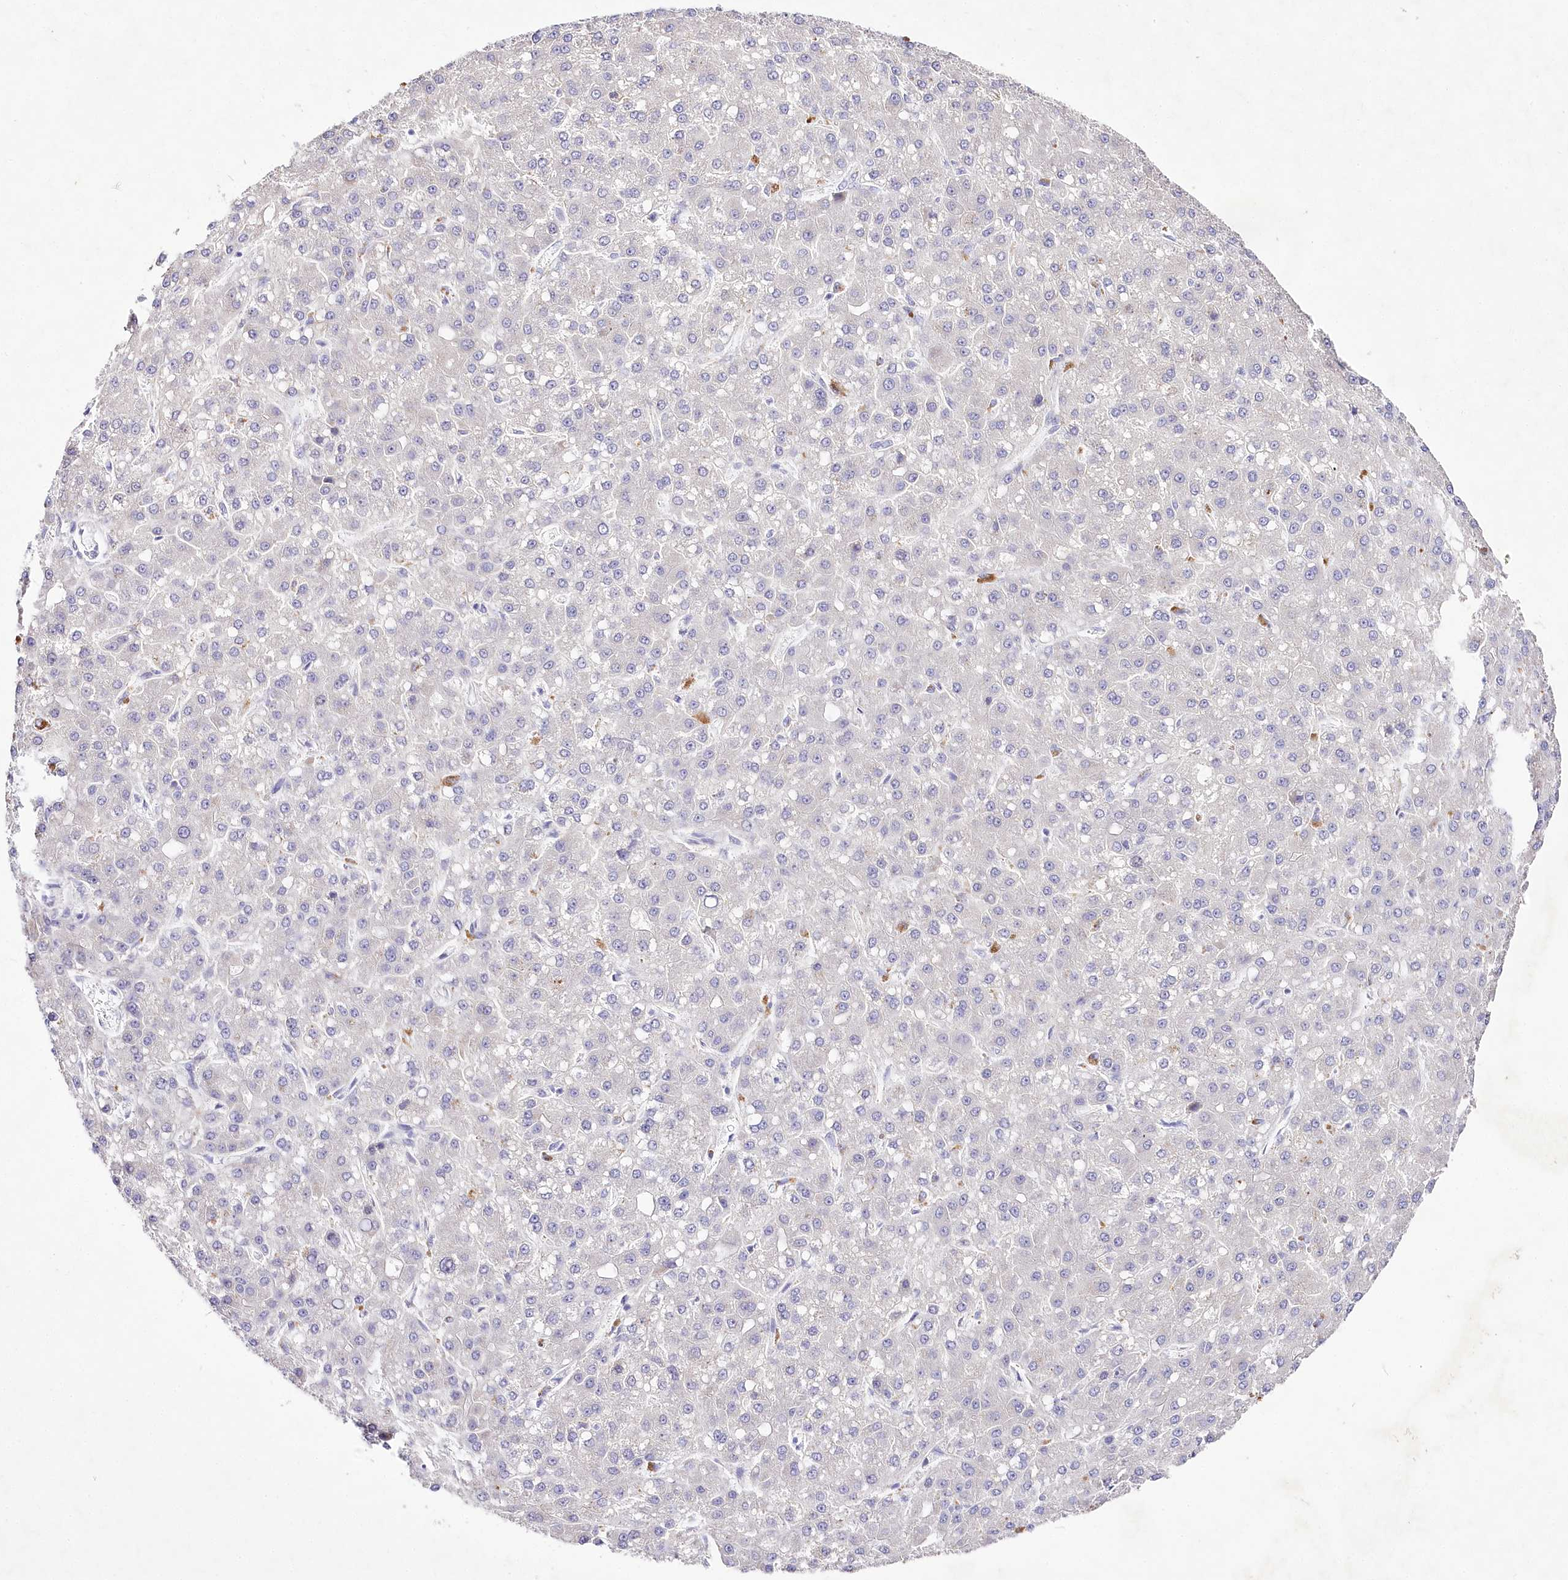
{"staining": {"intensity": "negative", "quantity": "none", "location": "none"}, "tissue": "liver cancer", "cell_type": "Tumor cells", "image_type": "cancer", "snomed": [{"axis": "morphology", "description": "Carcinoma, Hepatocellular, NOS"}, {"axis": "topography", "description": "Liver"}], "caption": "Tumor cells show no significant protein staining in hepatocellular carcinoma (liver).", "gene": "LRRC14B", "patient": {"sex": "male", "age": 67}}